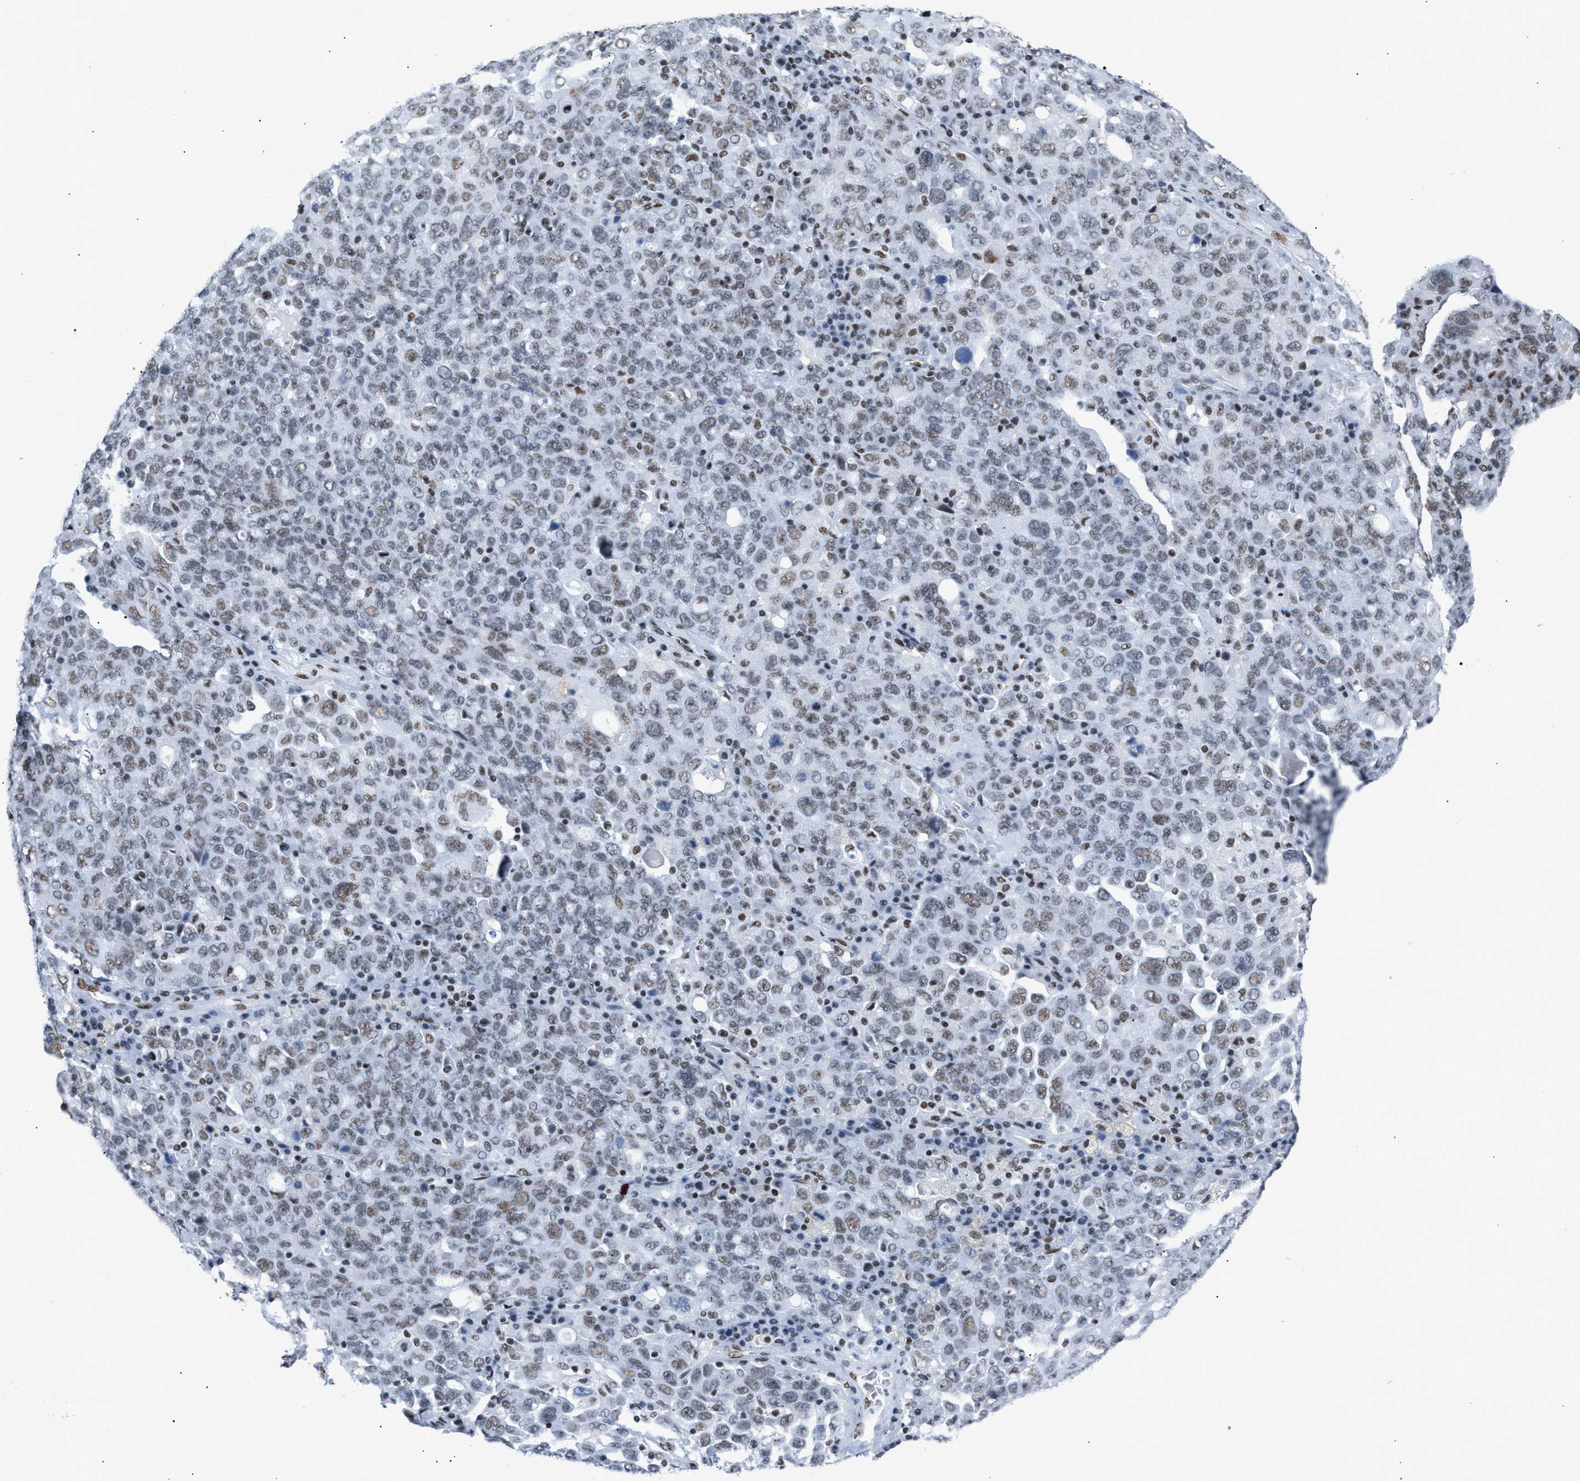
{"staining": {"intensity": "weak", "quantity": "25%-75%", "location": "nuclear"}, "tissue": "ovarian cancer", "cell_type": "Tumor cells", "image_type": "cancer", "snomed": [{"axis": "morphology", "description": "Carcinoma, endometroid"}, {"axis": "topography", "description": "Ovary"}], "caption": "DAB immunohistochemical staining of human ovarian endometroid carcinoma reveals weak nuclear protein expression in about 25%-75% of tumor cells. The protein of interest is shown in brown color, while the nuclei are stained blue.", "gene": "CCAR2", "patient": {"sex": "female", "age": 62}}